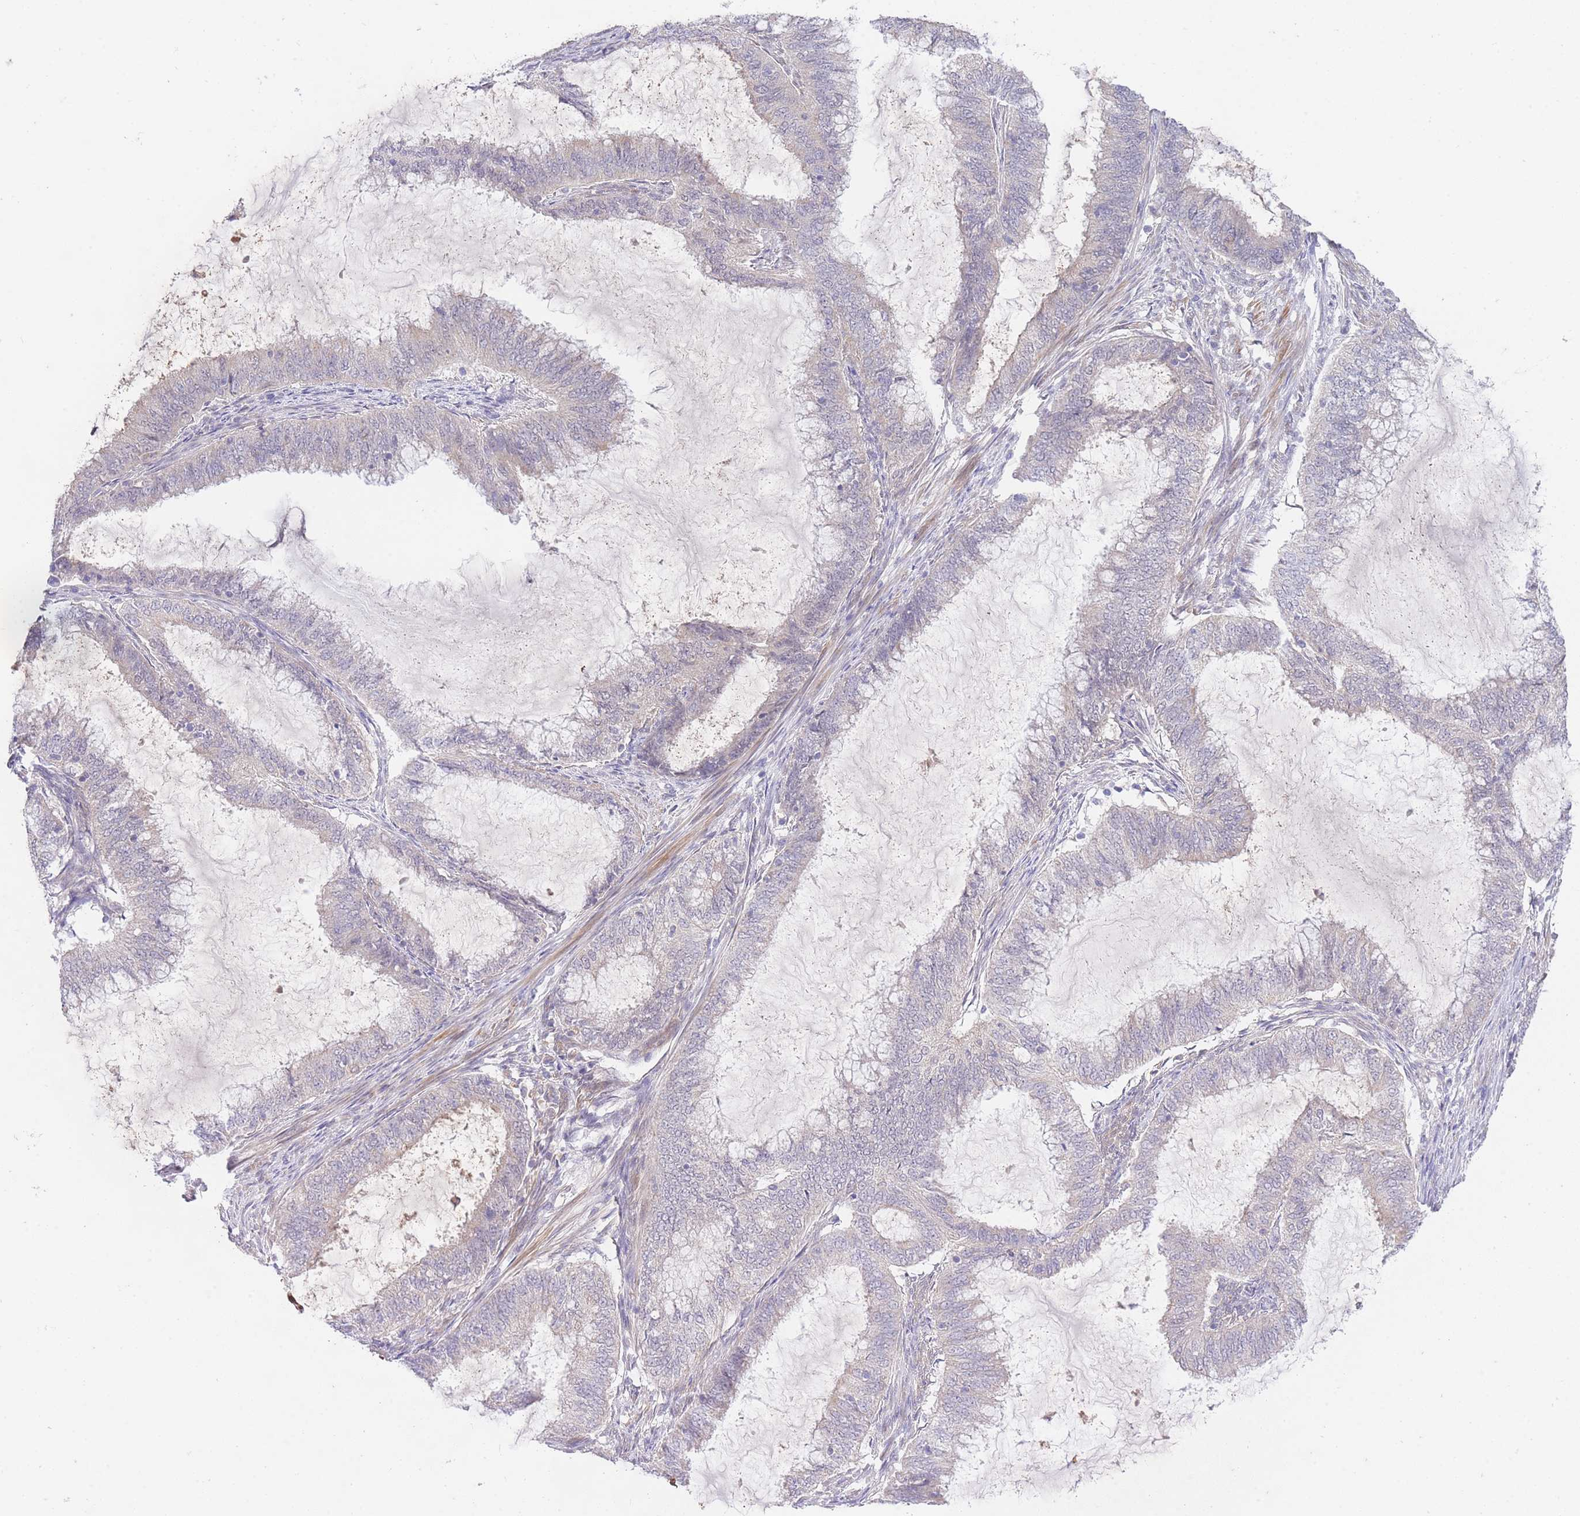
{"staining": {"intensity": "negative", "quantity": "none", "location": "none"}, "tissue": "endometrial cancer", "cell_type": "Tumor cells", "image_type": "cancer", "snomed": [{"axis": "morphology", "description": "Adenocarcinoma, NOS"}, {"axis": "topography", "description": "Endometrium"}], "caption": "Endometrial cancer (adenocarcinoma) was stained to show a protein in brown. There is no significant staining in tumor cells.", "gene": "SLC25A33", "patient": {"sex": "female", "age": 51}}